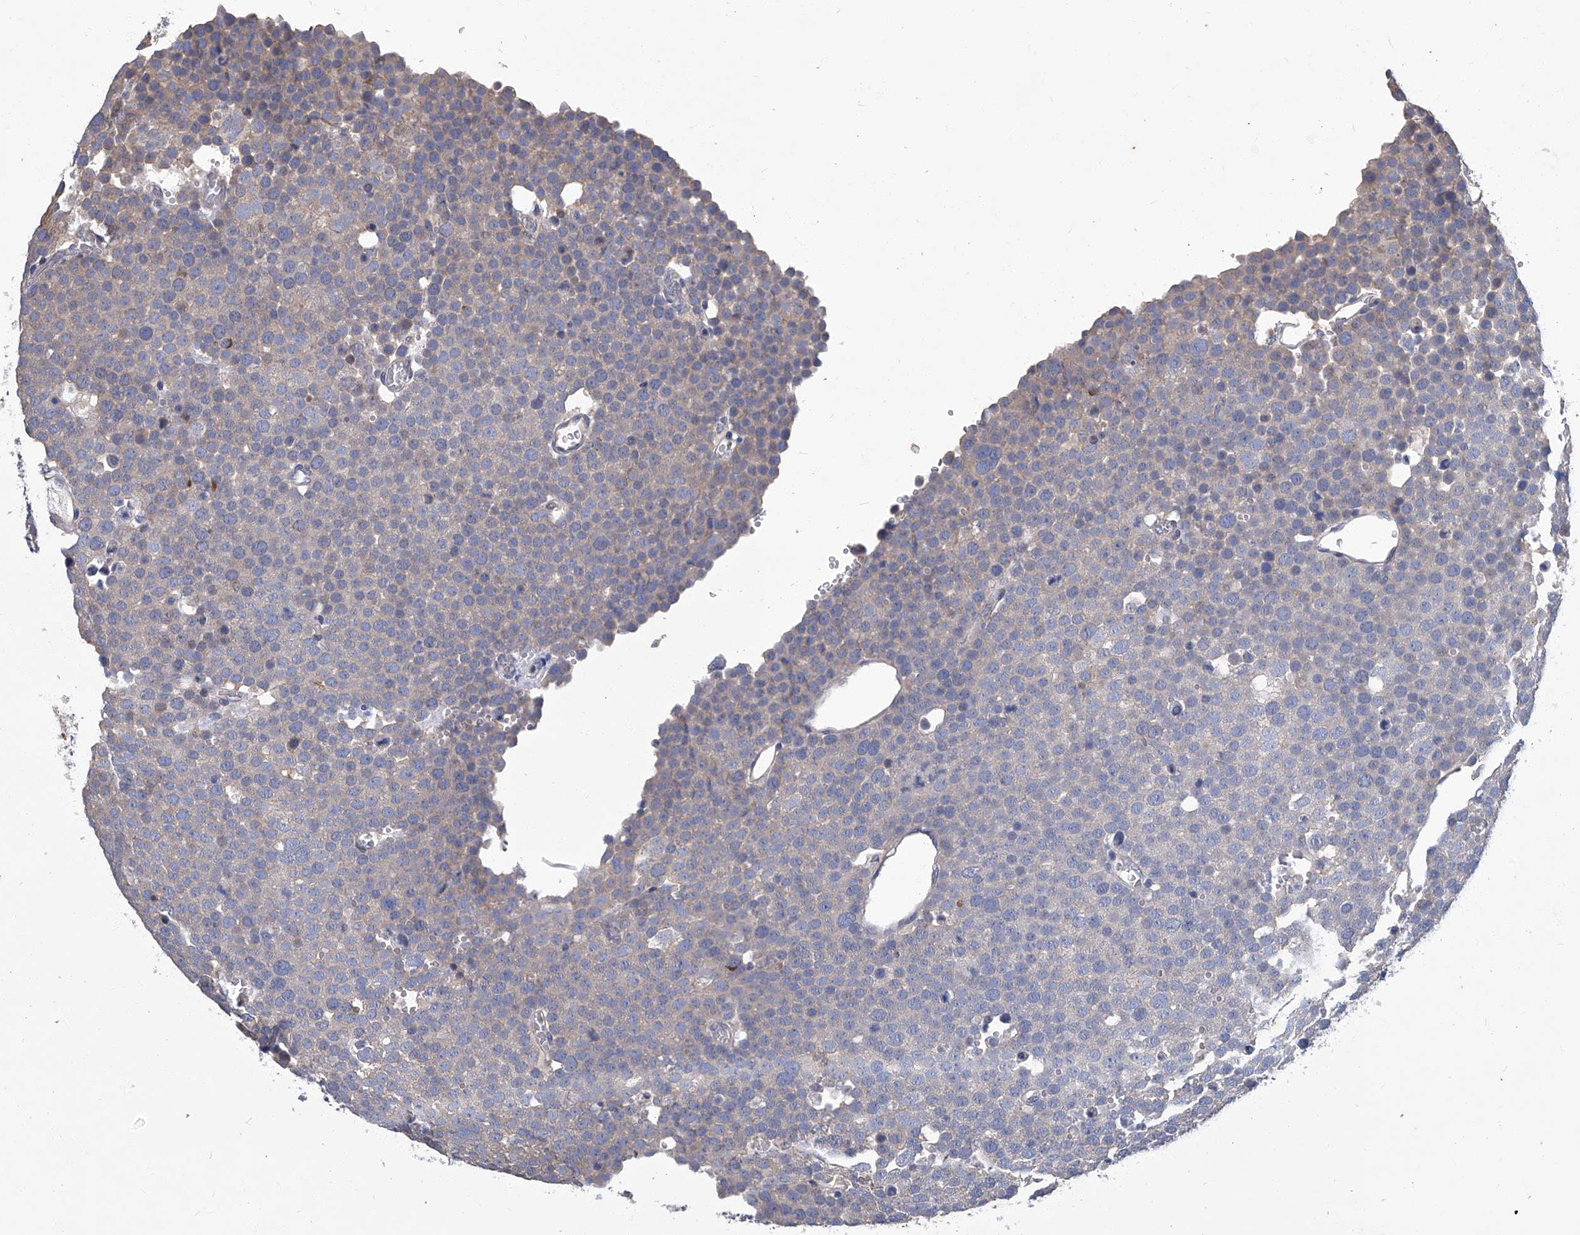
{"staining": {"intensity": "negative", "quantity": "none", "location": "none"}, "tissue": "testis cancer", "cell_type": "Tumor cells", "image_type": "cancer", "snomed": [{"axis": "morphology", "description": "Seminoma, NOS"}, {"axis": "topography", "description": "Testis"}], "caption": "Immunohistochemical staining of testis cancer (seminoma) demonstrates no significant expression in tumor cells.", "gene": "TGFBR1", "patient": {"sex": "male", "age": 71}}